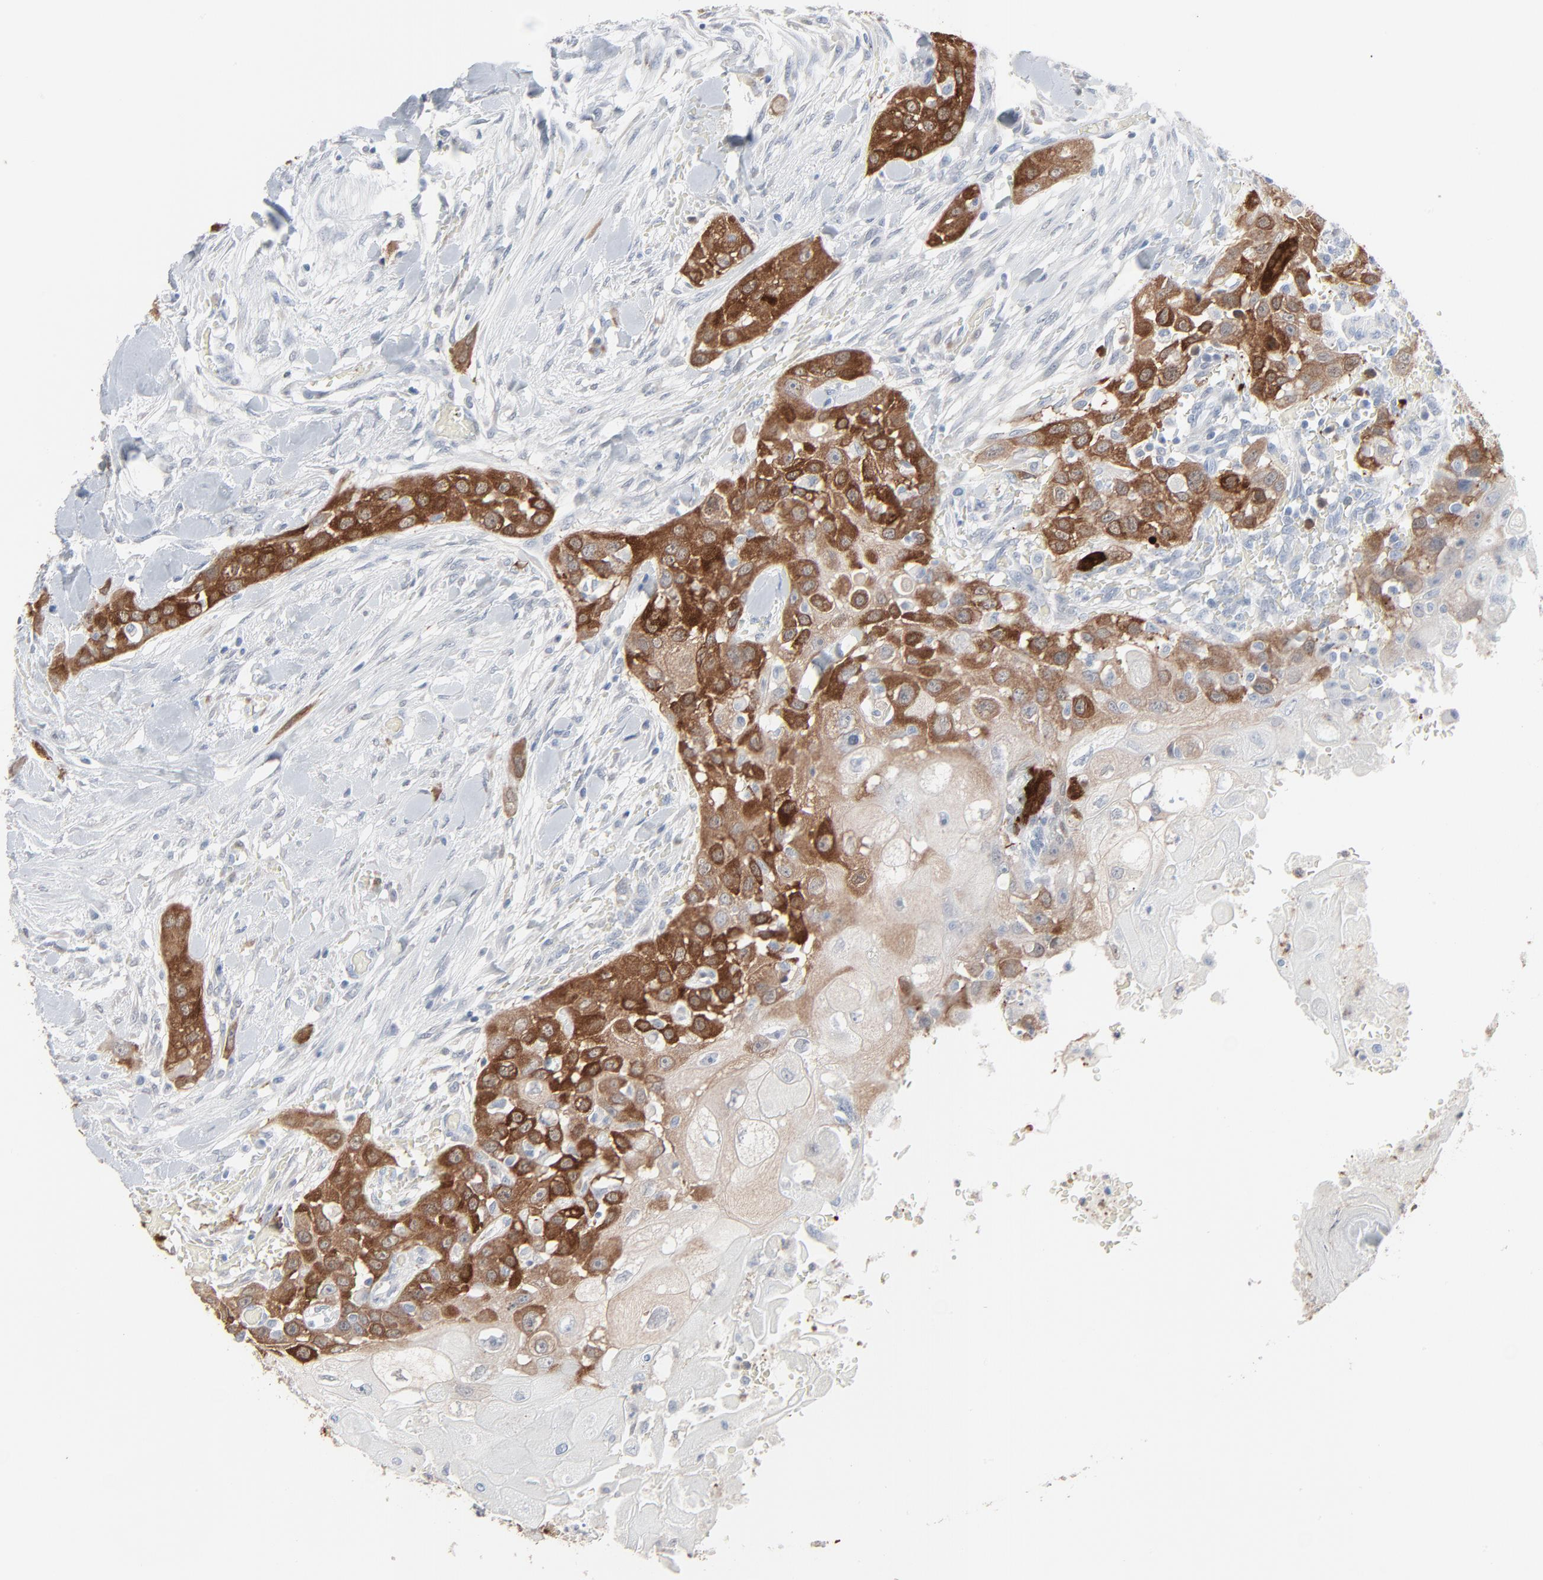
{"staining": {"intensity": "strong", "quantity": ">75%", "location": "cytoplasmic/membranous"}, "tissue": "head and neck cancer", "cell_type": "Tumor cells", "image_type": "cancer", "snomed": [{"axis": "morphology", "description": "Neoplasm, malignant, NOS"}, {"axis": "topography", "description": "Salivary gland"}, {"axis": "topography", "description": "Head-Neck"}], "caption": "Tumor cells show high levels of strong cytoplasmic/membranous staining in about >75% of cells in human head and neck cancer.", "gene": "PHGDH", "patient": {"sex": "male", "age": 43}}